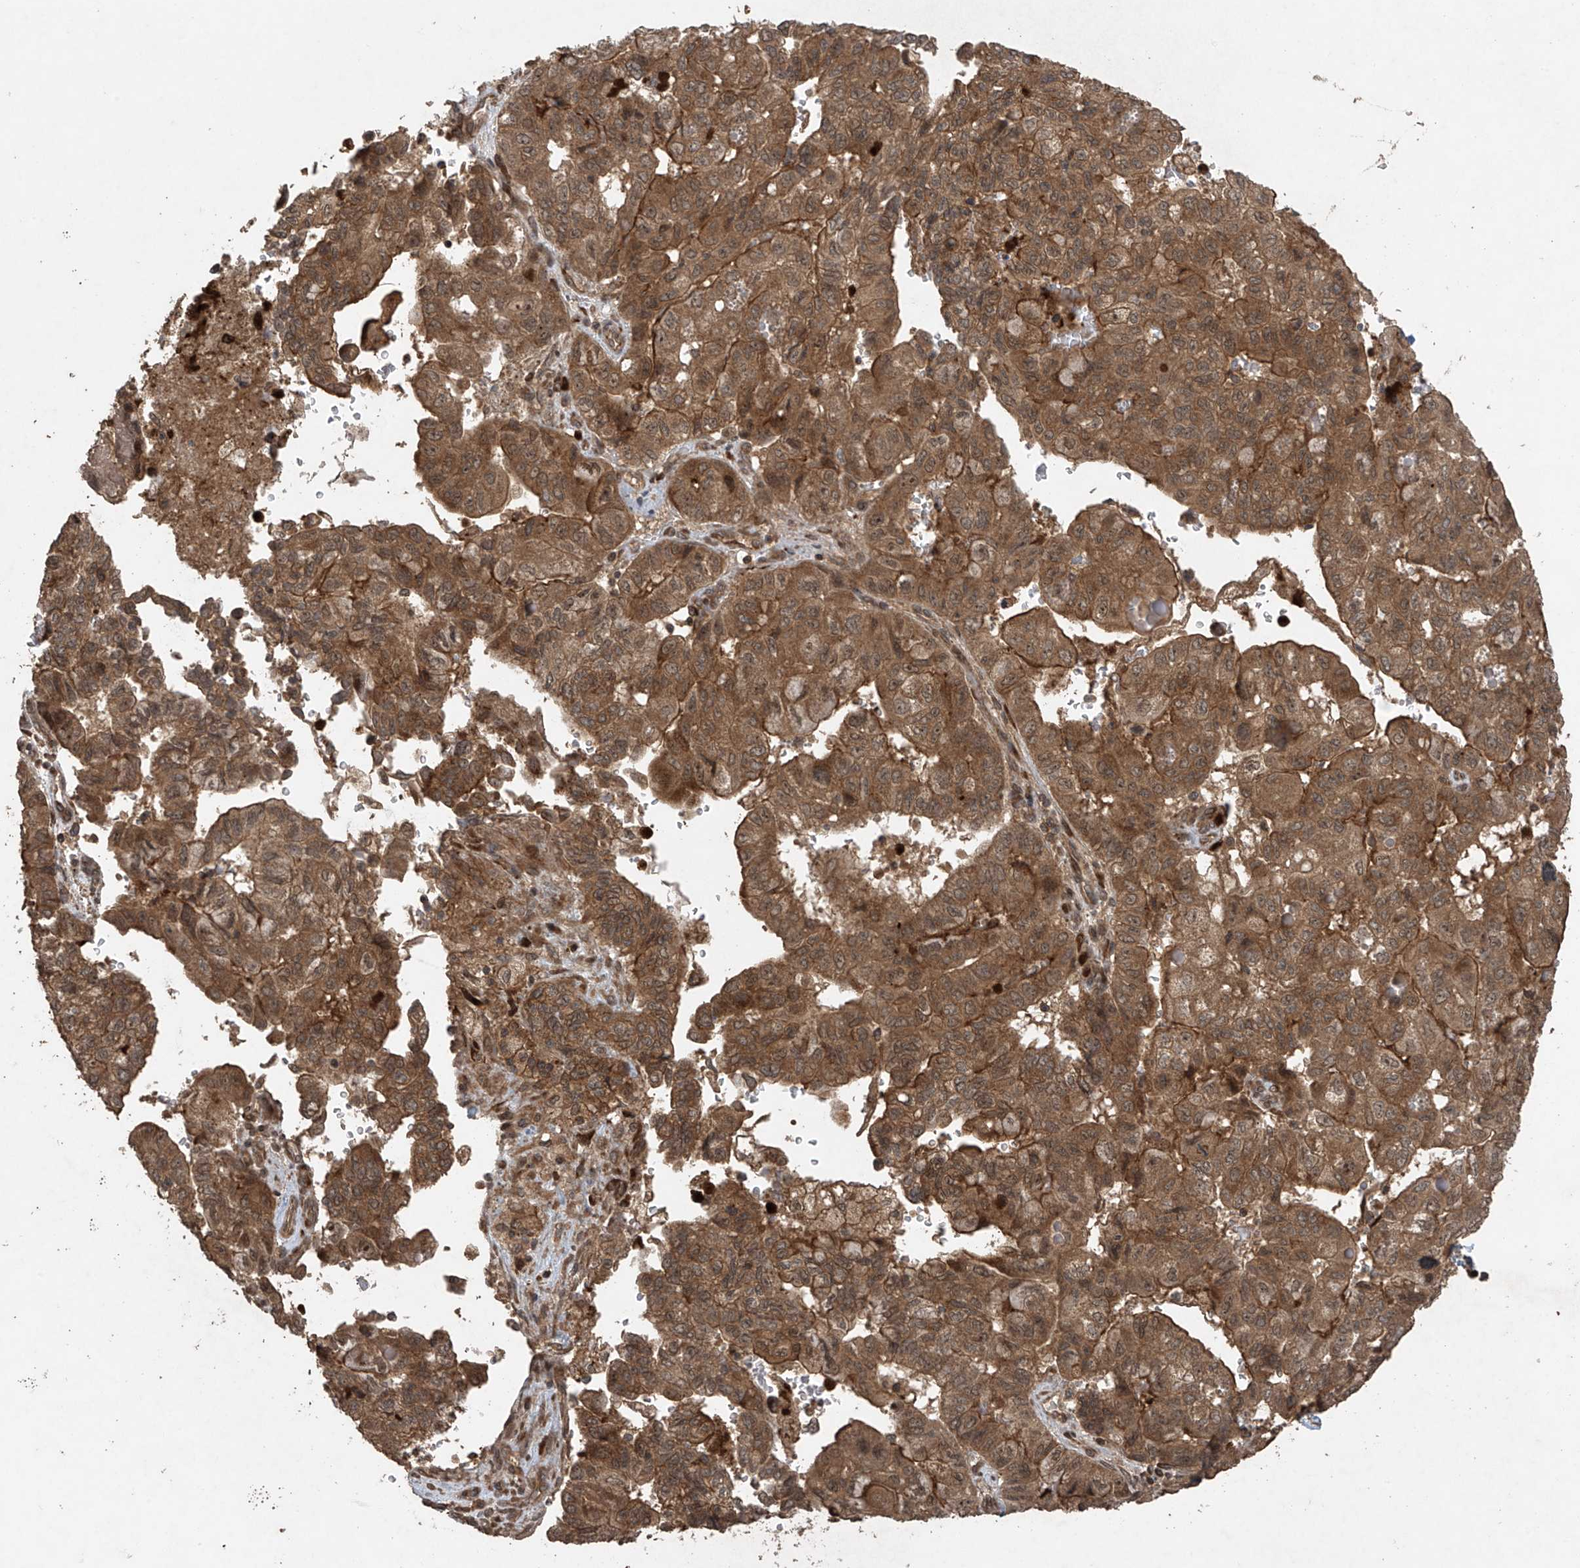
{"staining": {"intensity": "strong", "quantity": ">75%", "location": "cytoplasmic/membranous"}, "tissue": "pancreatic cancer", "cell_type": "Tumor cells", "image_type": "cancer", "snomed": [{"axis": "morphology", "description": "Adenocarcinoma, NOS"}, {"axis": "topography", "description": "Pancreas"}], "caption": "Immunohistochemistry (DAB) staining of human pancreatic cancer (adenocarcinoma) shows strong cytoplasmic/membranous protein staining in approximately >75% of tumor cells.", "gene": "PGPEP1", "patient": {"sex": "male", "age": 51}}